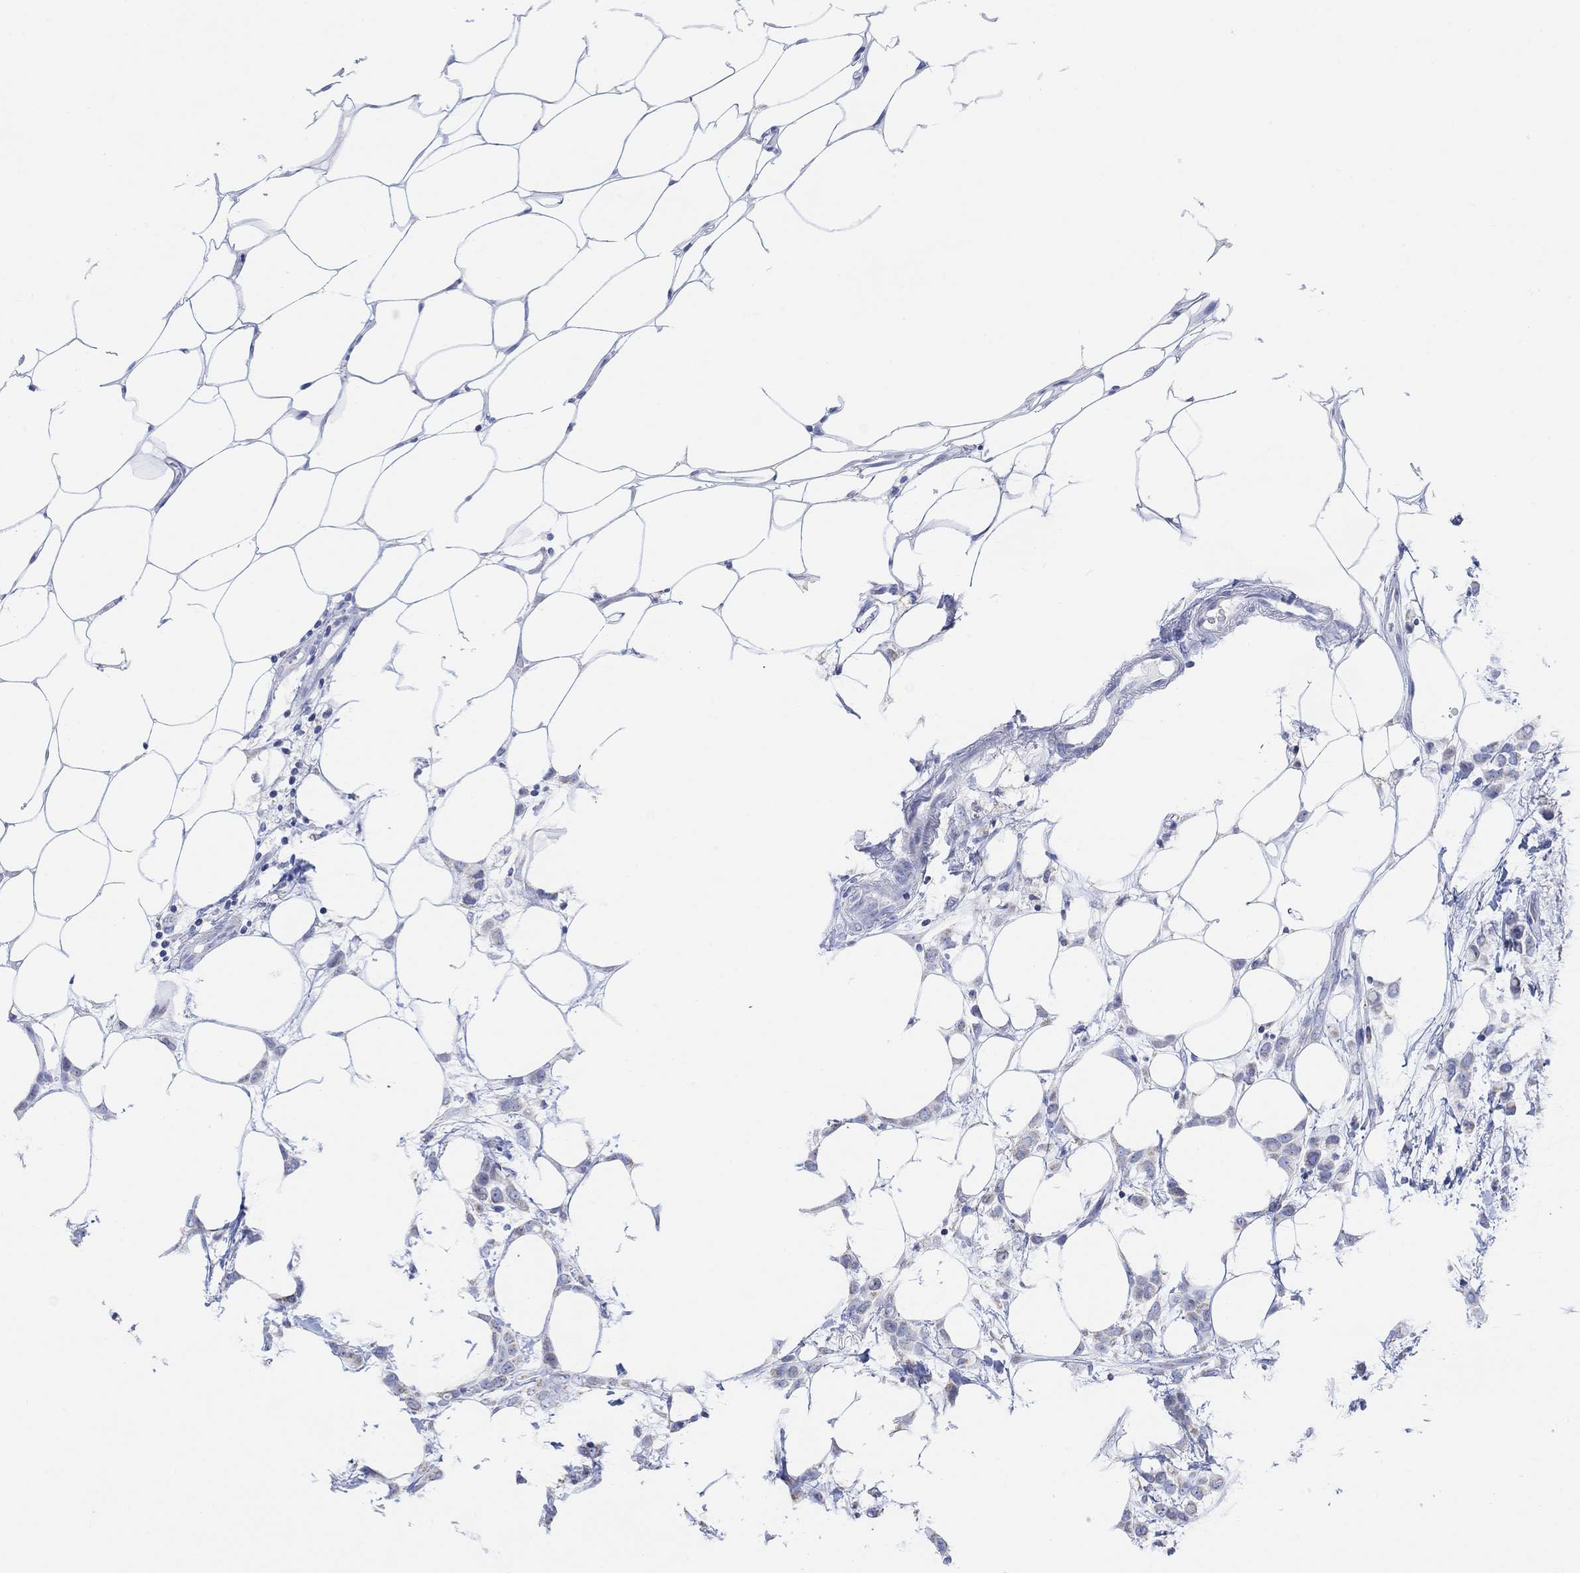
{"staining": {"intensity": "weak", "quantity": "<25%", "location": "cytoplasmic/membranous"}, "tissue": "breast cancer", "cell_type": "Tumor cells", "image_type": "cancer", "snomed": [{"axis": "morphology", "description": "Lobular carcinoma"}, {"axis": "topography", "description": "Breast"}], "caption": "High magnification brightfield microscopy of breast cancer stained with DAB (brown) and counterstained with hematoxylin (blue): tumor cells show no significant expression.", "gene": "SYT12", "patient": {"sex": "female", "age": 66}}